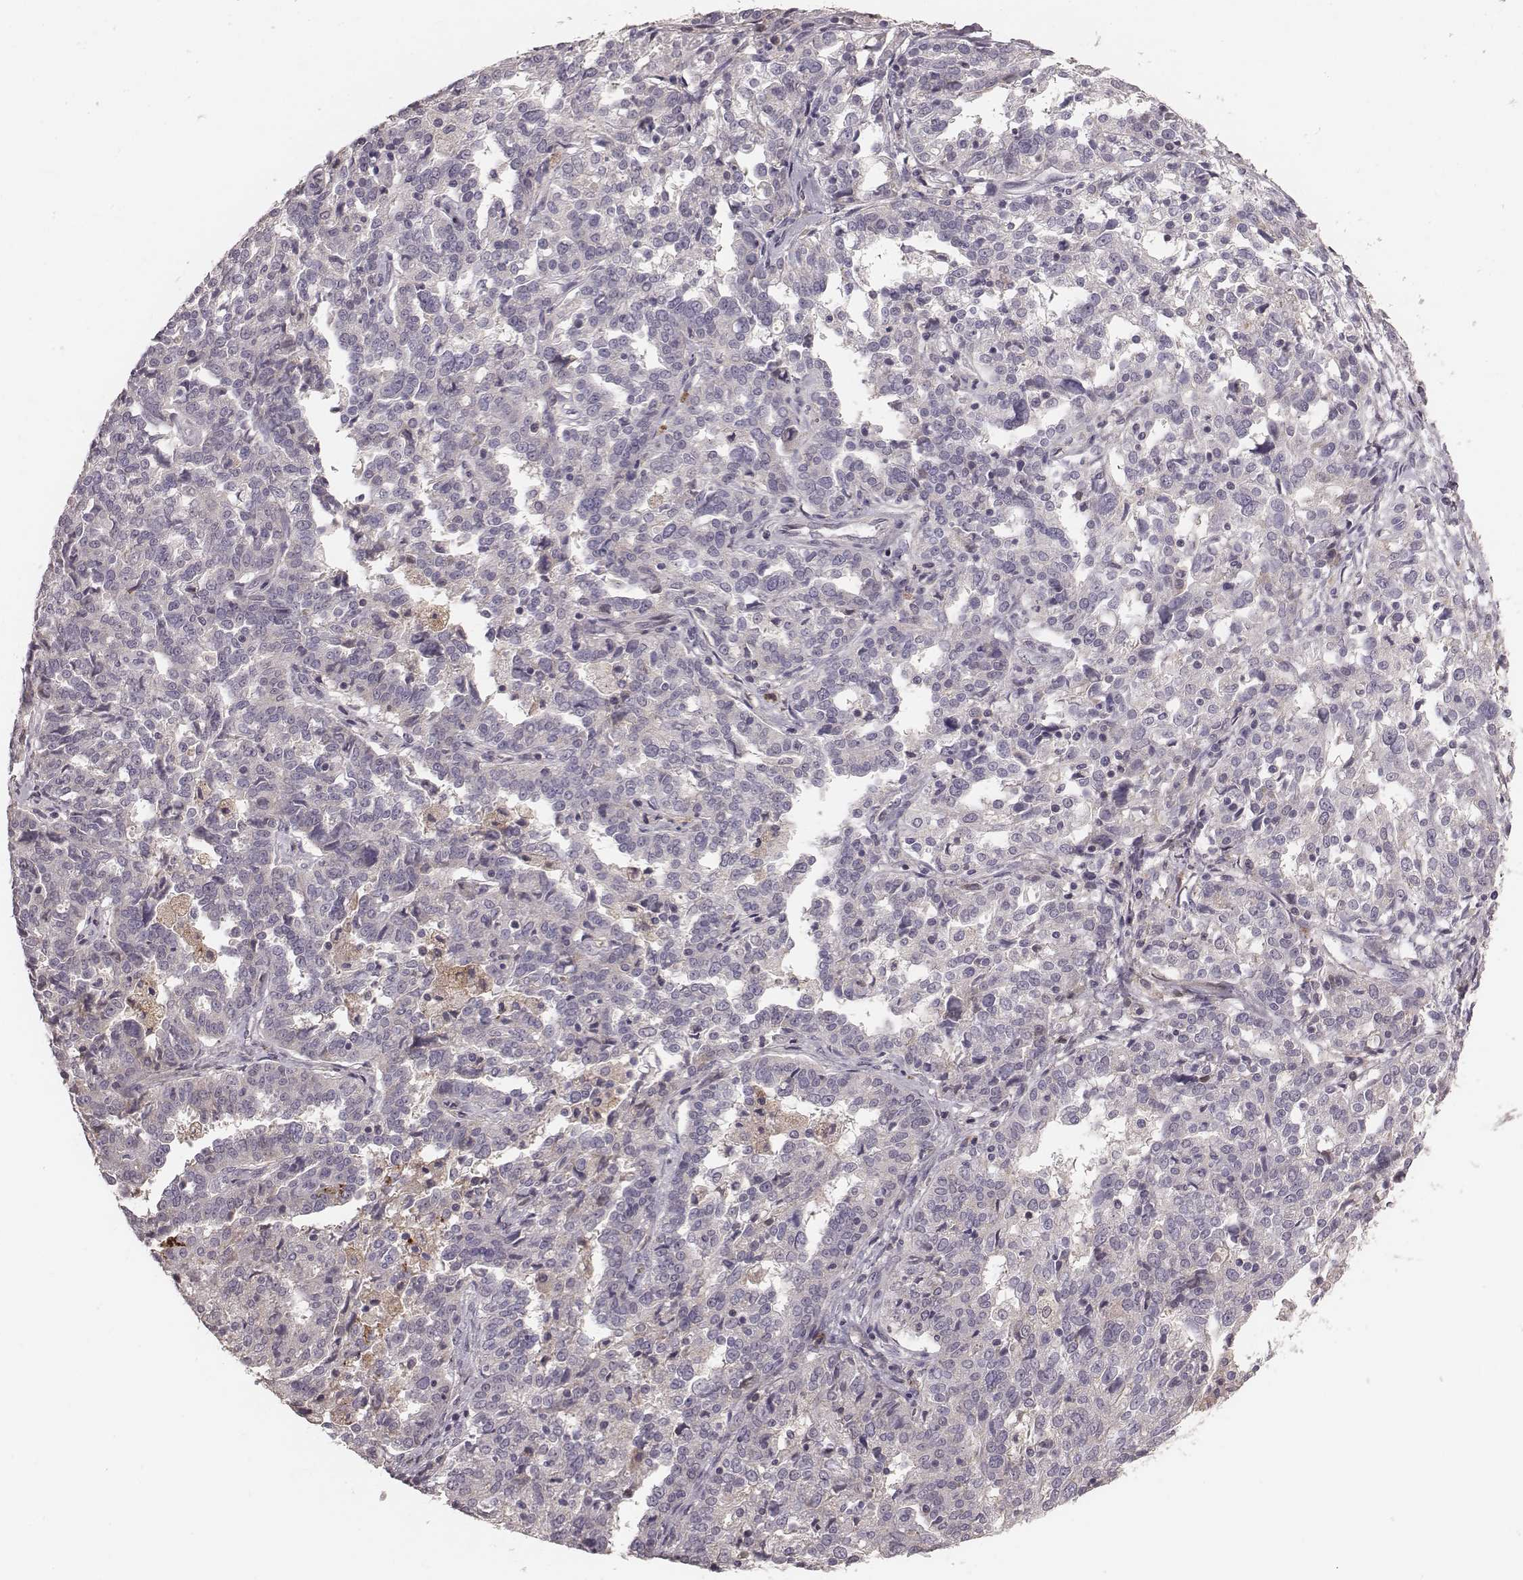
{"staining": {"intensity": "negative", "quantity": "none", "location": "none"}, "tissue": "ovarian cancer", "cell_type": "Tumor cells", "image_type": "cancer", "snomed": [{"axis": "morphology", "description": "Cystadenocarcinoma, serous, NOS"}, {"axis": "topography", "description": "Ovary"}], "caption": "Immunohistochemical staining of human serous cystadenocarcinoma (ovarian) shows no significant staining in tumor cells.", "gene": "CFTR", "patient": {"sex": "female", "age": 67}}